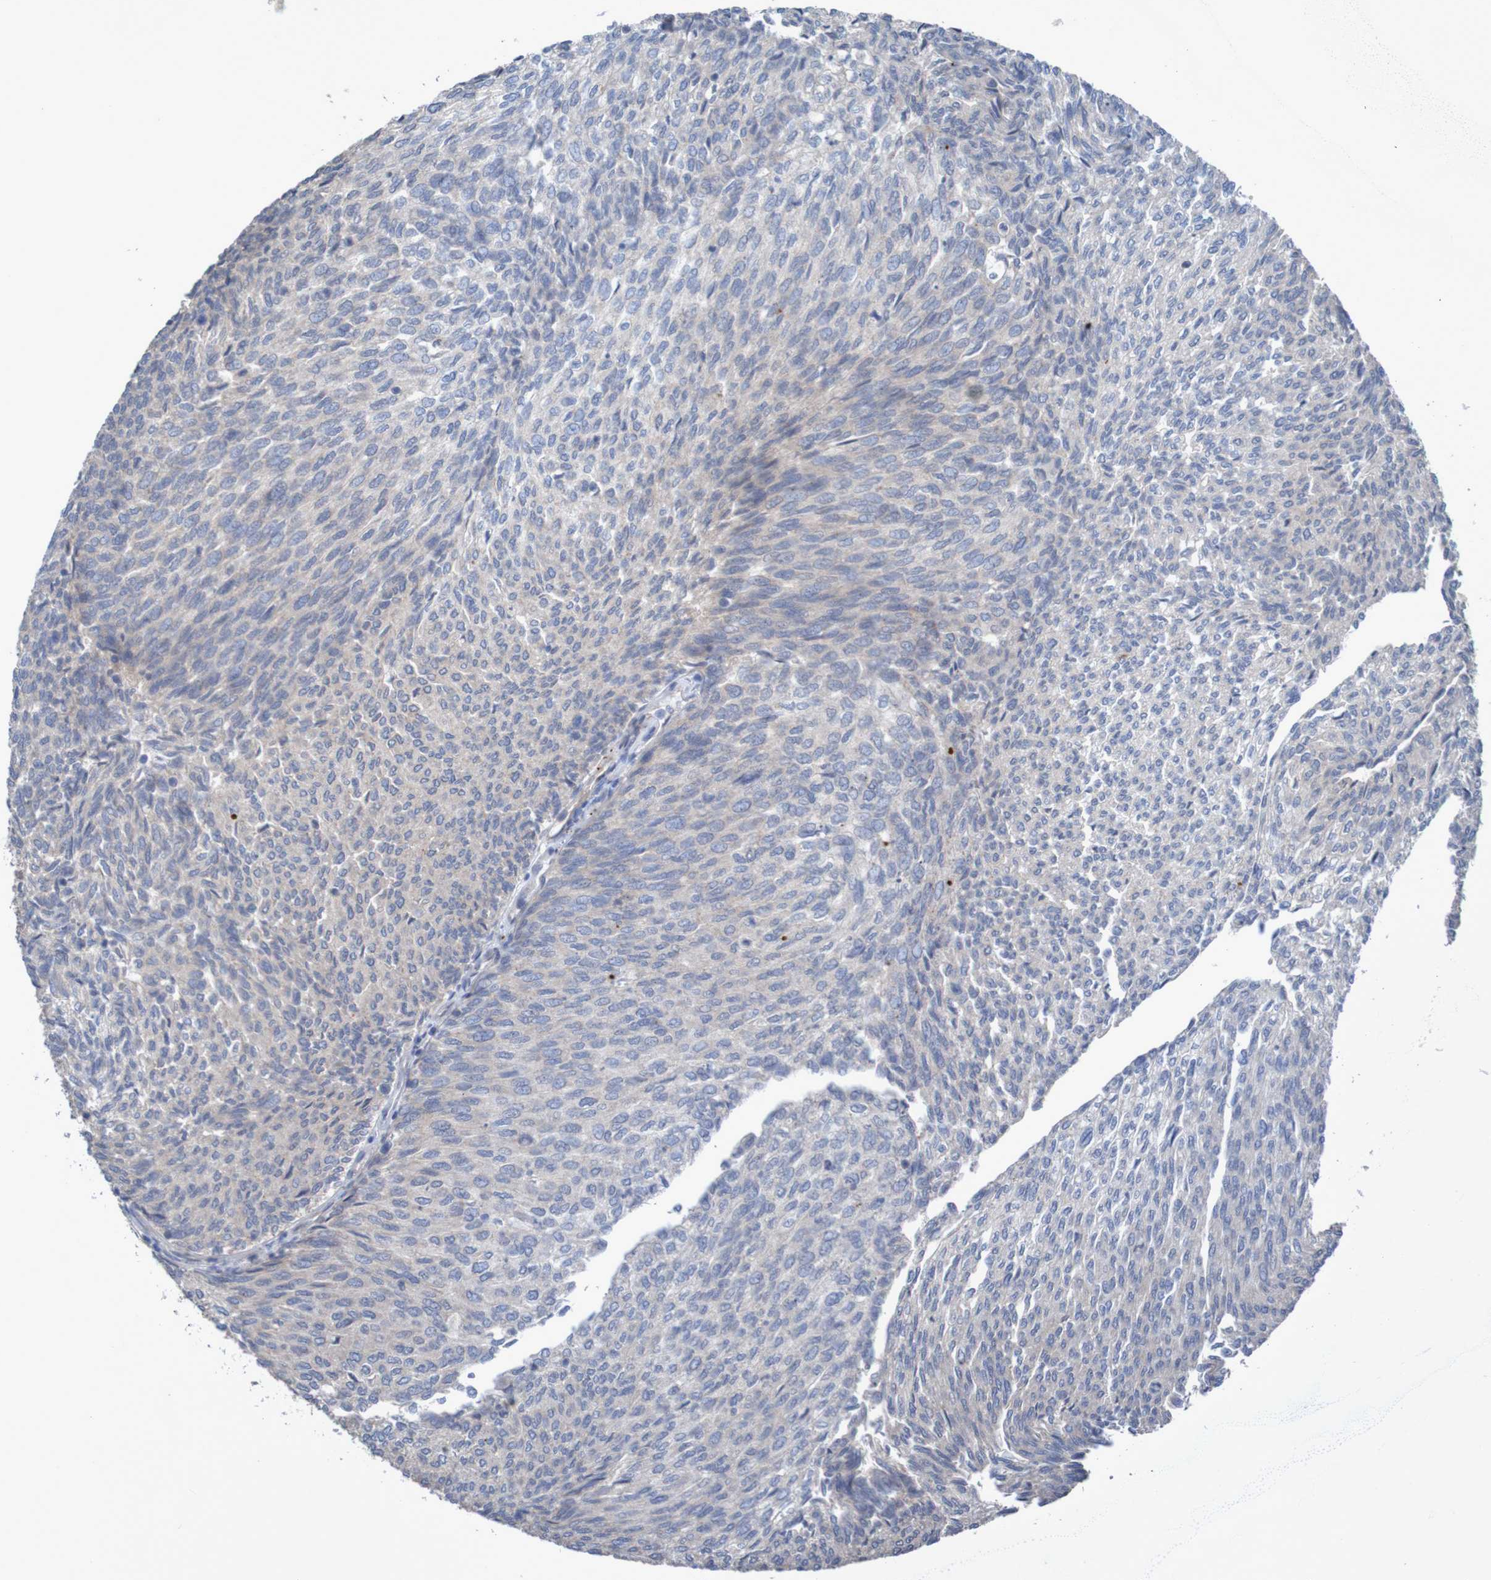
{"staining": {"intensity": "negative", "quantity": "none", "location": "none"}, "tissue": "urothelial cancer", "cell_type": "Tumor cells", "image_type": "cancer", "snomed": [{"axis": "morphology", "description": "Urothelial carcinoma, Low grade"}, {"axis": "topography", "description": "Urinary bladder"}], "caption": "A high-resolution photomicrograph shows immunohistochemistry (IHC) staining of low-grade urothelial carcinoma, which exhibits no significant positivity in tumor cells.", "gene": "ANGPT4", "patient": {"sex": "female", "age": 79}}